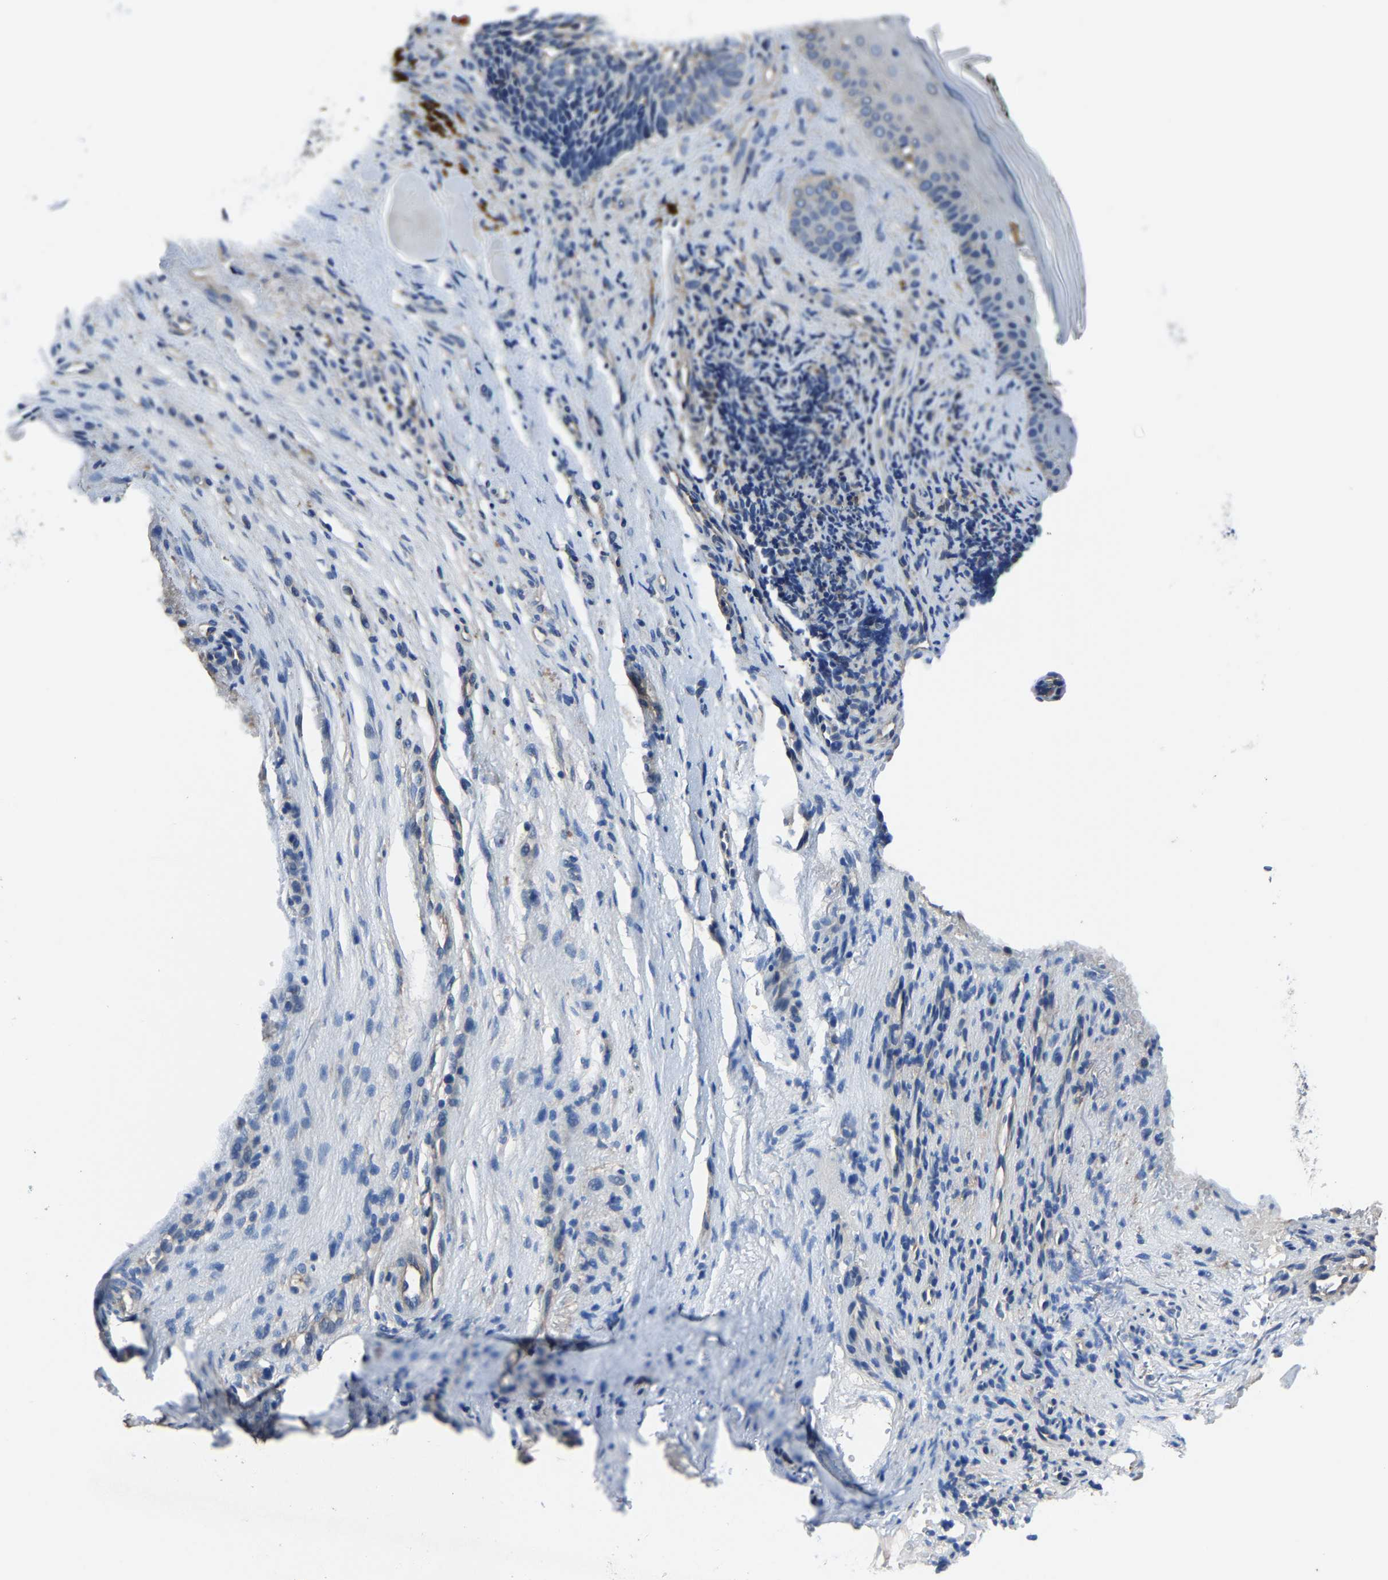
{"staining": {"intensity": "negative", "quantity": "none", "location": "none"}, "tissue": "skin cancer", "cell_type": "Tumor cells", "image_type": "cancer", "snomed": [{"axis": "morphology", "description": "Basal cell carcinoma"}, {"axis": "topography", "description": "Skin"}], "caption": "IHC micrograph of neoplastic tissue: skin cancer (basal cell carcinoma) stained with DAB exhibits no significant protein expression in tumor cells.", "gene": "STRBP", "patient": {"sex": "male", "age": 61}}